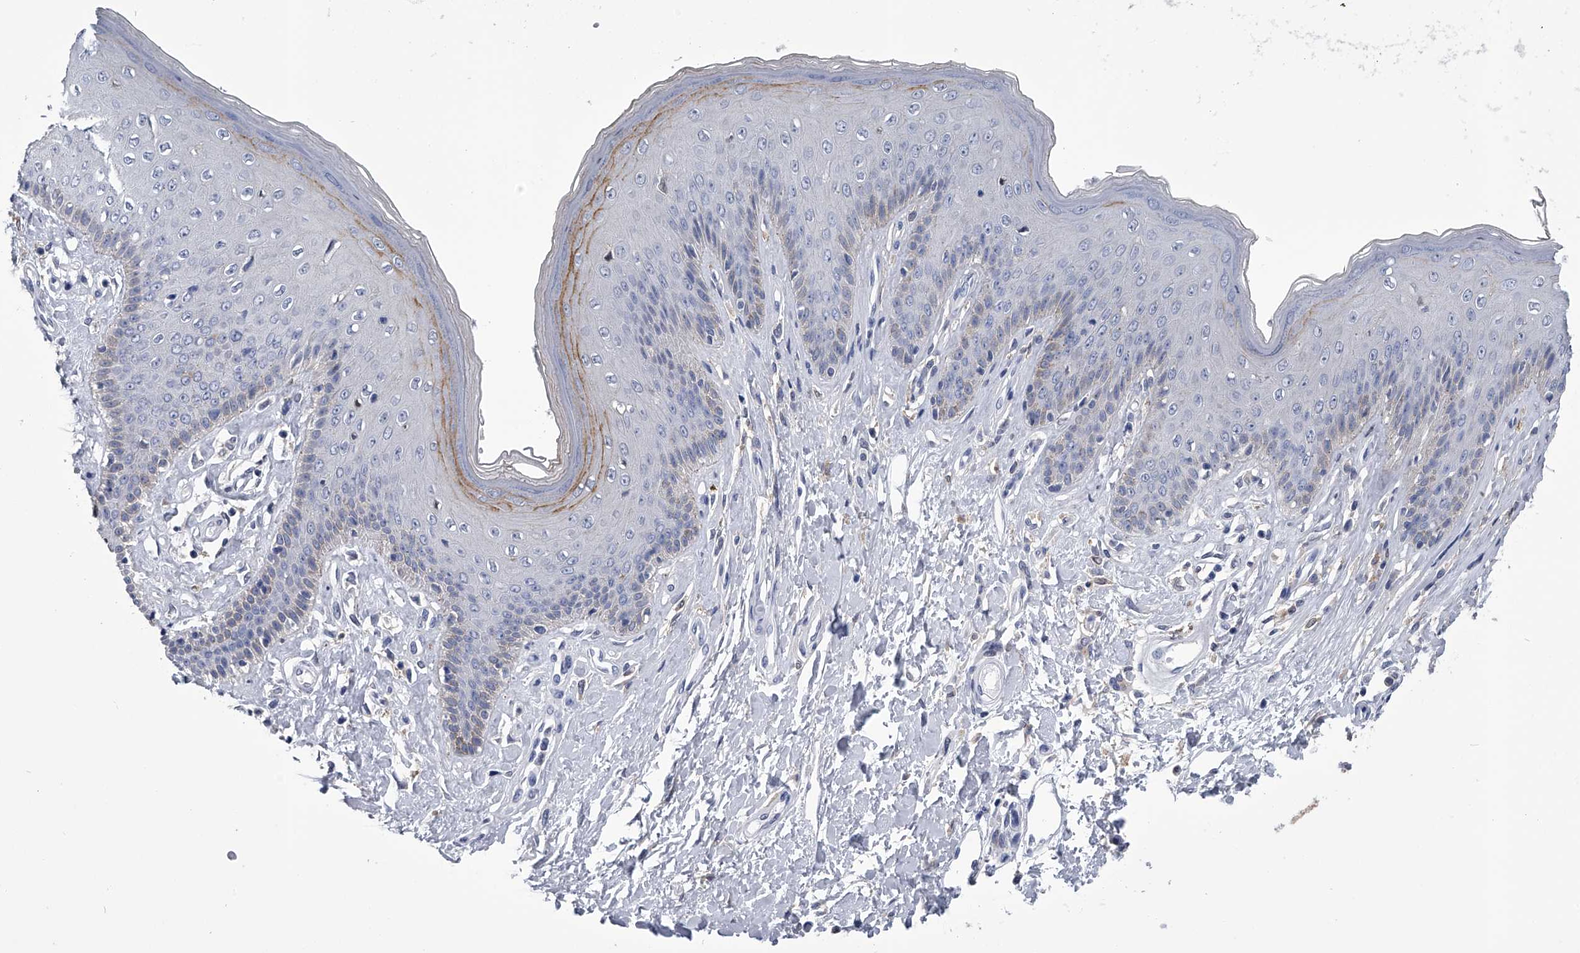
{"staining": {"intensity": "moderate", "quantity": "<25%", "location": "cytoplasmic/membranous"}, "tissue": "skin", "cell_type": "Epidermal cells", "image_type": "normal", "snomed": [{"axis": "morphology", "description": "Normal tissue, NOS"}, {"axis": "morphology", "description": "Squamous cell carcinoma, NOS"}, {"axis": "topography", "description": "Vulva"}], "caption": "This image exhibits immunohistochemistry staining of normal skin, with low moderate cytoplasmic/membranous expression in approximately <25% of epidermal cells.", "gene": "PDXK", "patient": {"sex": "female", "age": 85}}